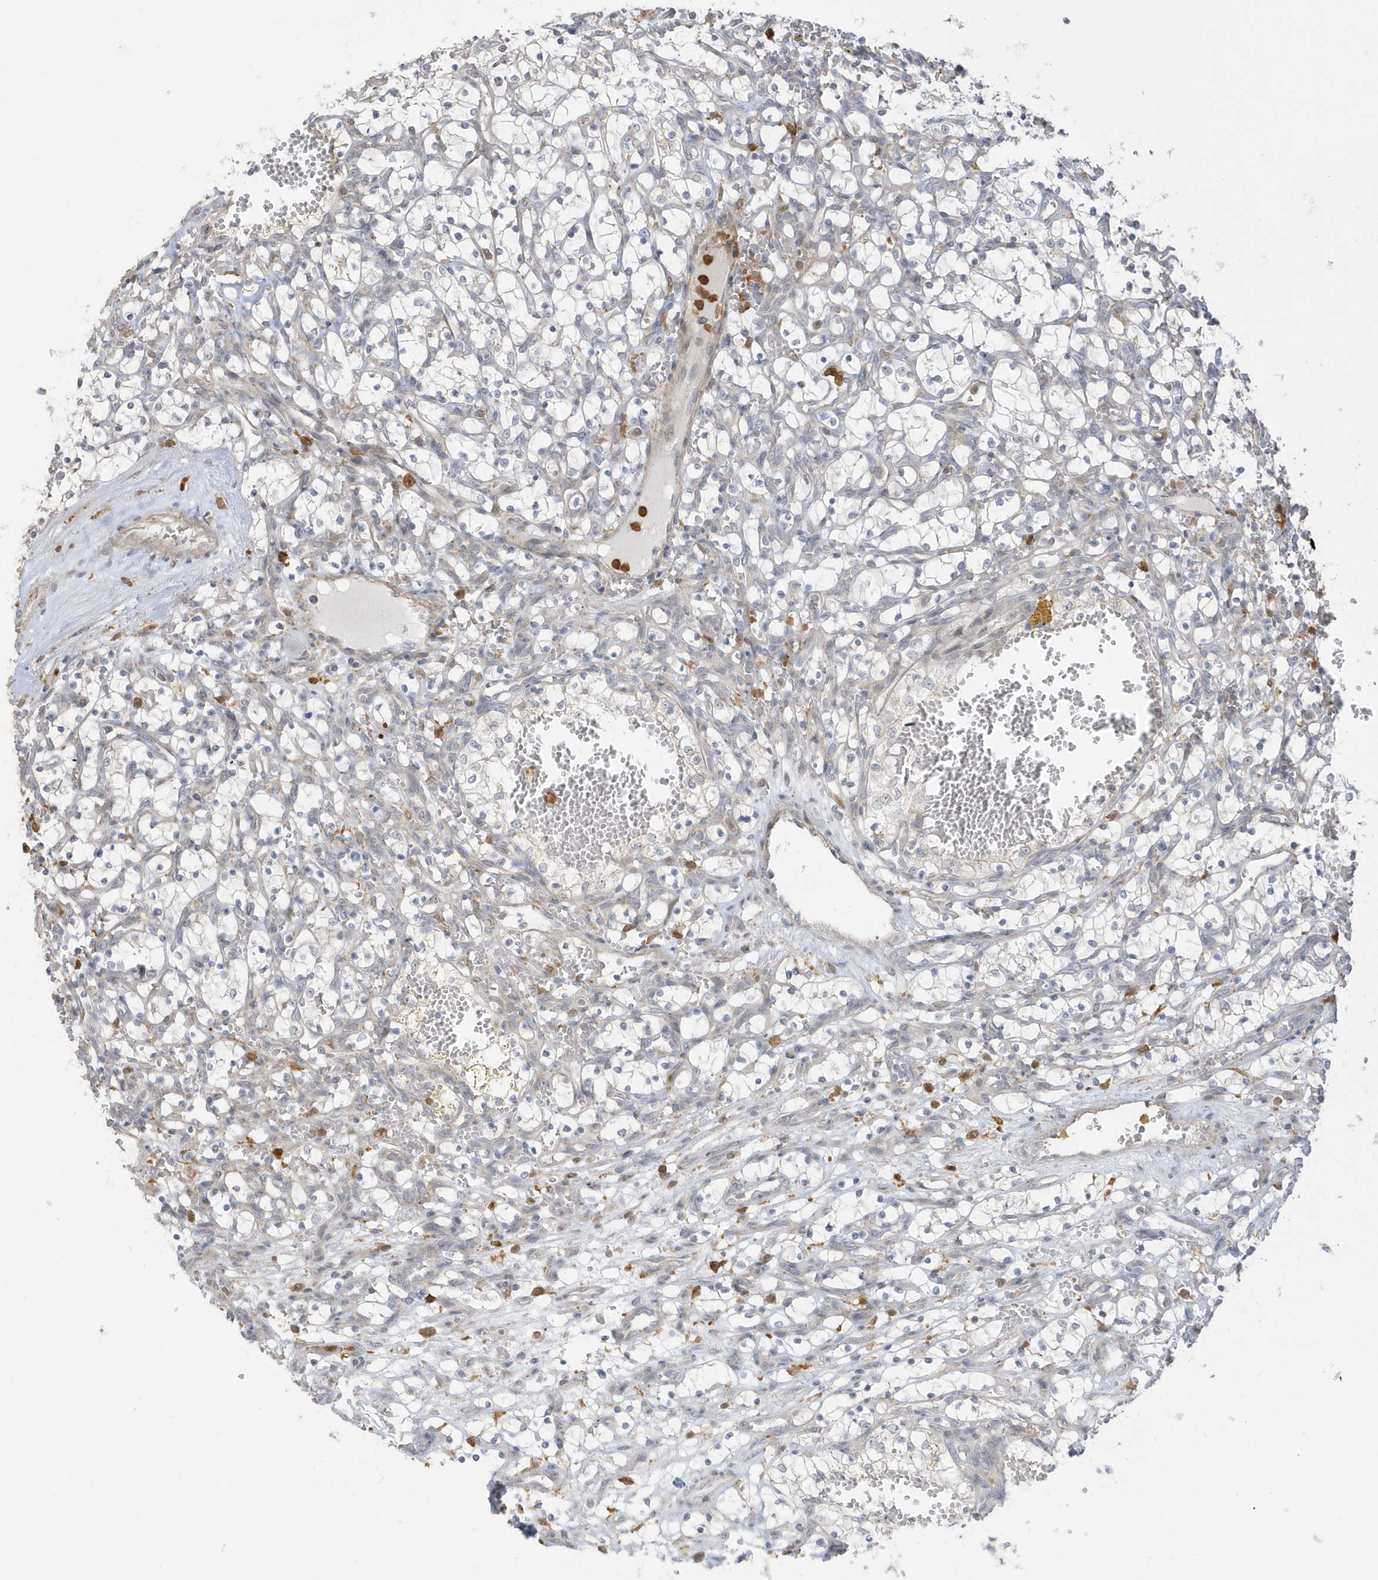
{"staining": {"intensity": "negative", "quantity": "none", "location": "none"}, "tissue": "renal cancer", "cell_type": "Tumor cells", "image_type": "cancer", "snomed": [{"axis": "morphology", "description": "Adenocarcinoma, NOS"}, {"axis": "topography", "description": "Kidney"}], "caption": "Immunohistochemistry (IHC) photomicrograph of adenocarcinoma (renal) stained for a protein (brown), which reveals no staining in tumor cells.", "gene": "NAF1", "patient": {"sex": "female", "age": 69}}